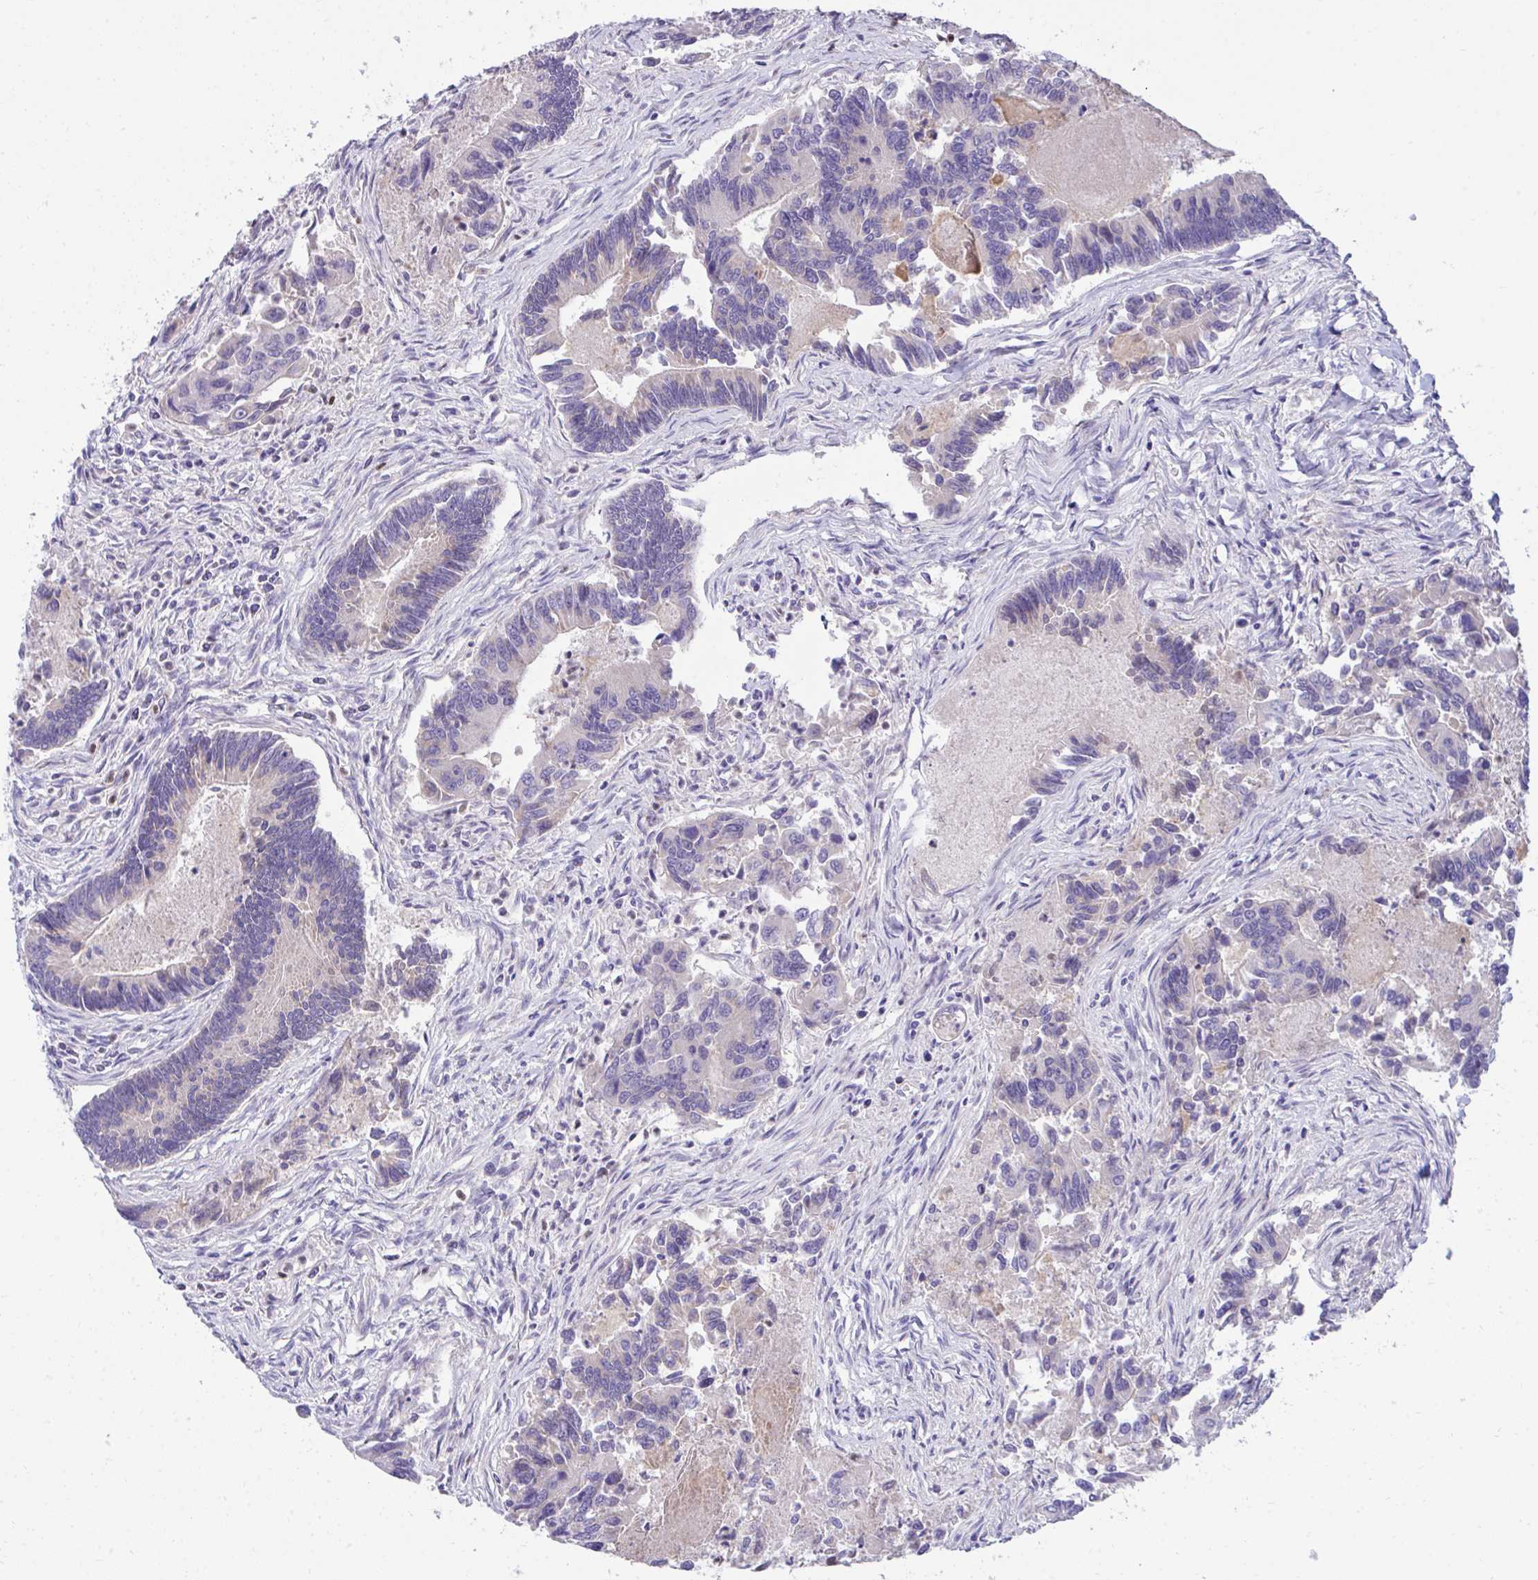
{"staining": {"intensity": "negative", "quantity": "none", "location": "none"}, "tissue": "colorectal cancer", "cell_type": "Tumor cells", "image_type": "cancer", "snomed": [{"axis": "morphology", "description": "Adenocarcinoma, NOS"}, {"axis": "topography", "description": "Colon"}], "caption": "Micrograph shows no significant protein expression in tumor cells of colorectal adenocarcinoma.", "gene": "TMCO5A", "patient": {"sex": "female", "age": 67}}